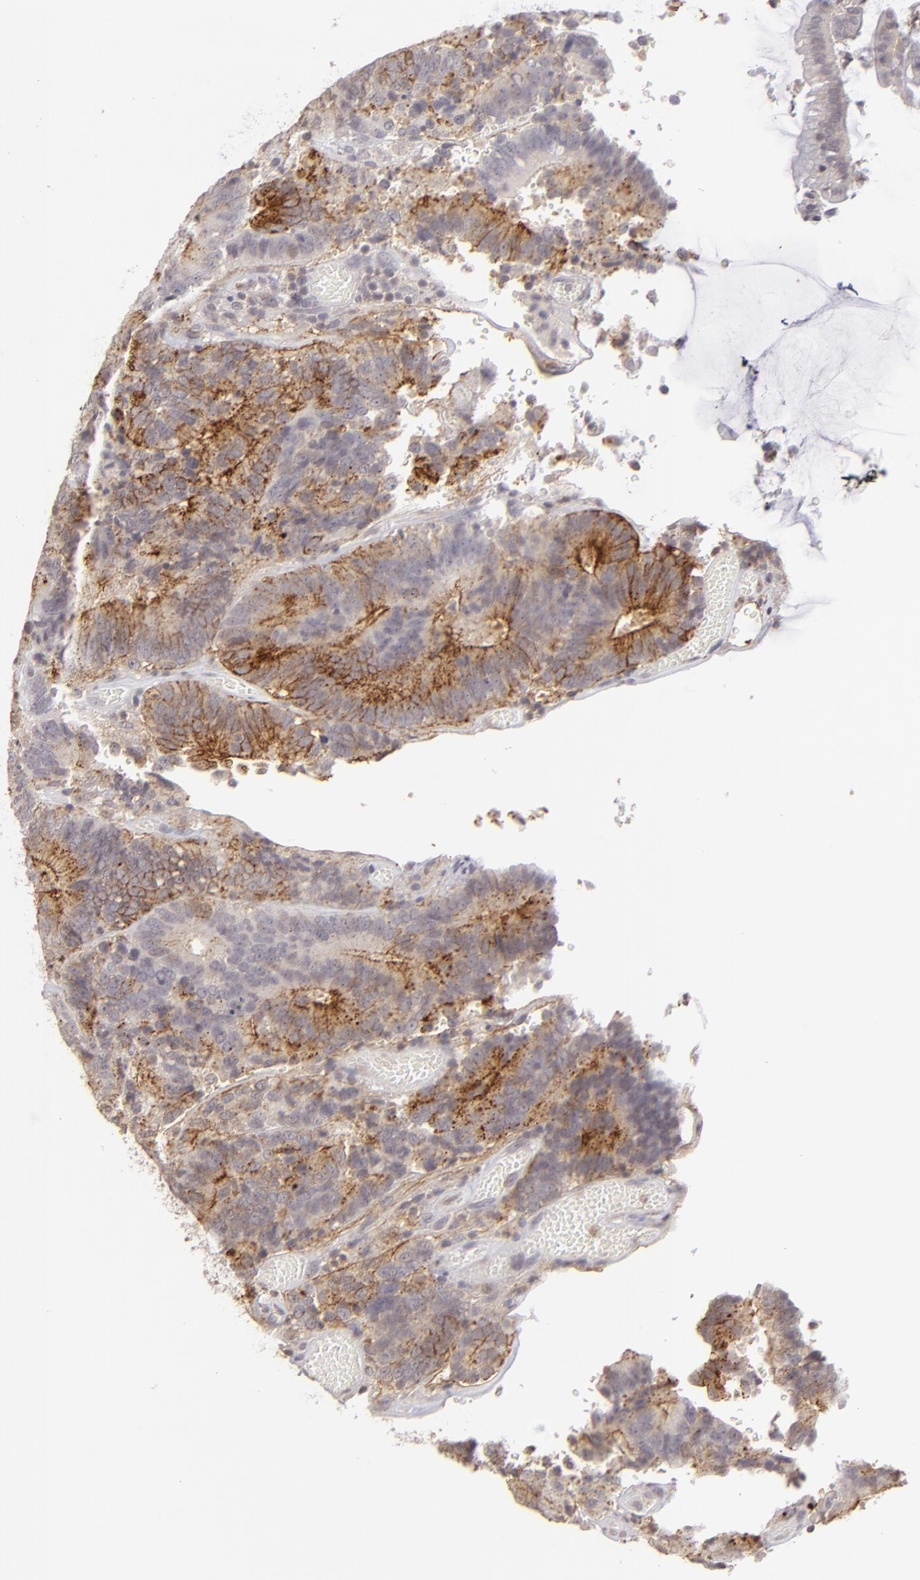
{"staining": {"intensity": "moderate", "quantity": "25%-75%", "location": "cytoplasmic/membranous"}, "tissue": "colorectal cancer", "cell_type": "Tumor cells", "image_type": "cancer", "snomed": [{"axis": "morphology", "description": "Normal tissue, NOS"}, {"axis": "morphology", "description": "Adenocarcinoma, NOS"}, {"axis": "topography", "description": "Colon"}], "caption": "Human colorectal cancer stained for a protein (brown) exhibits moderate cytoplasmic/membranous positive expression in approximately 25%-75% of tumor cells.", "gene": "CLDN2", "patient": {"sex": "female", "age": 78}}